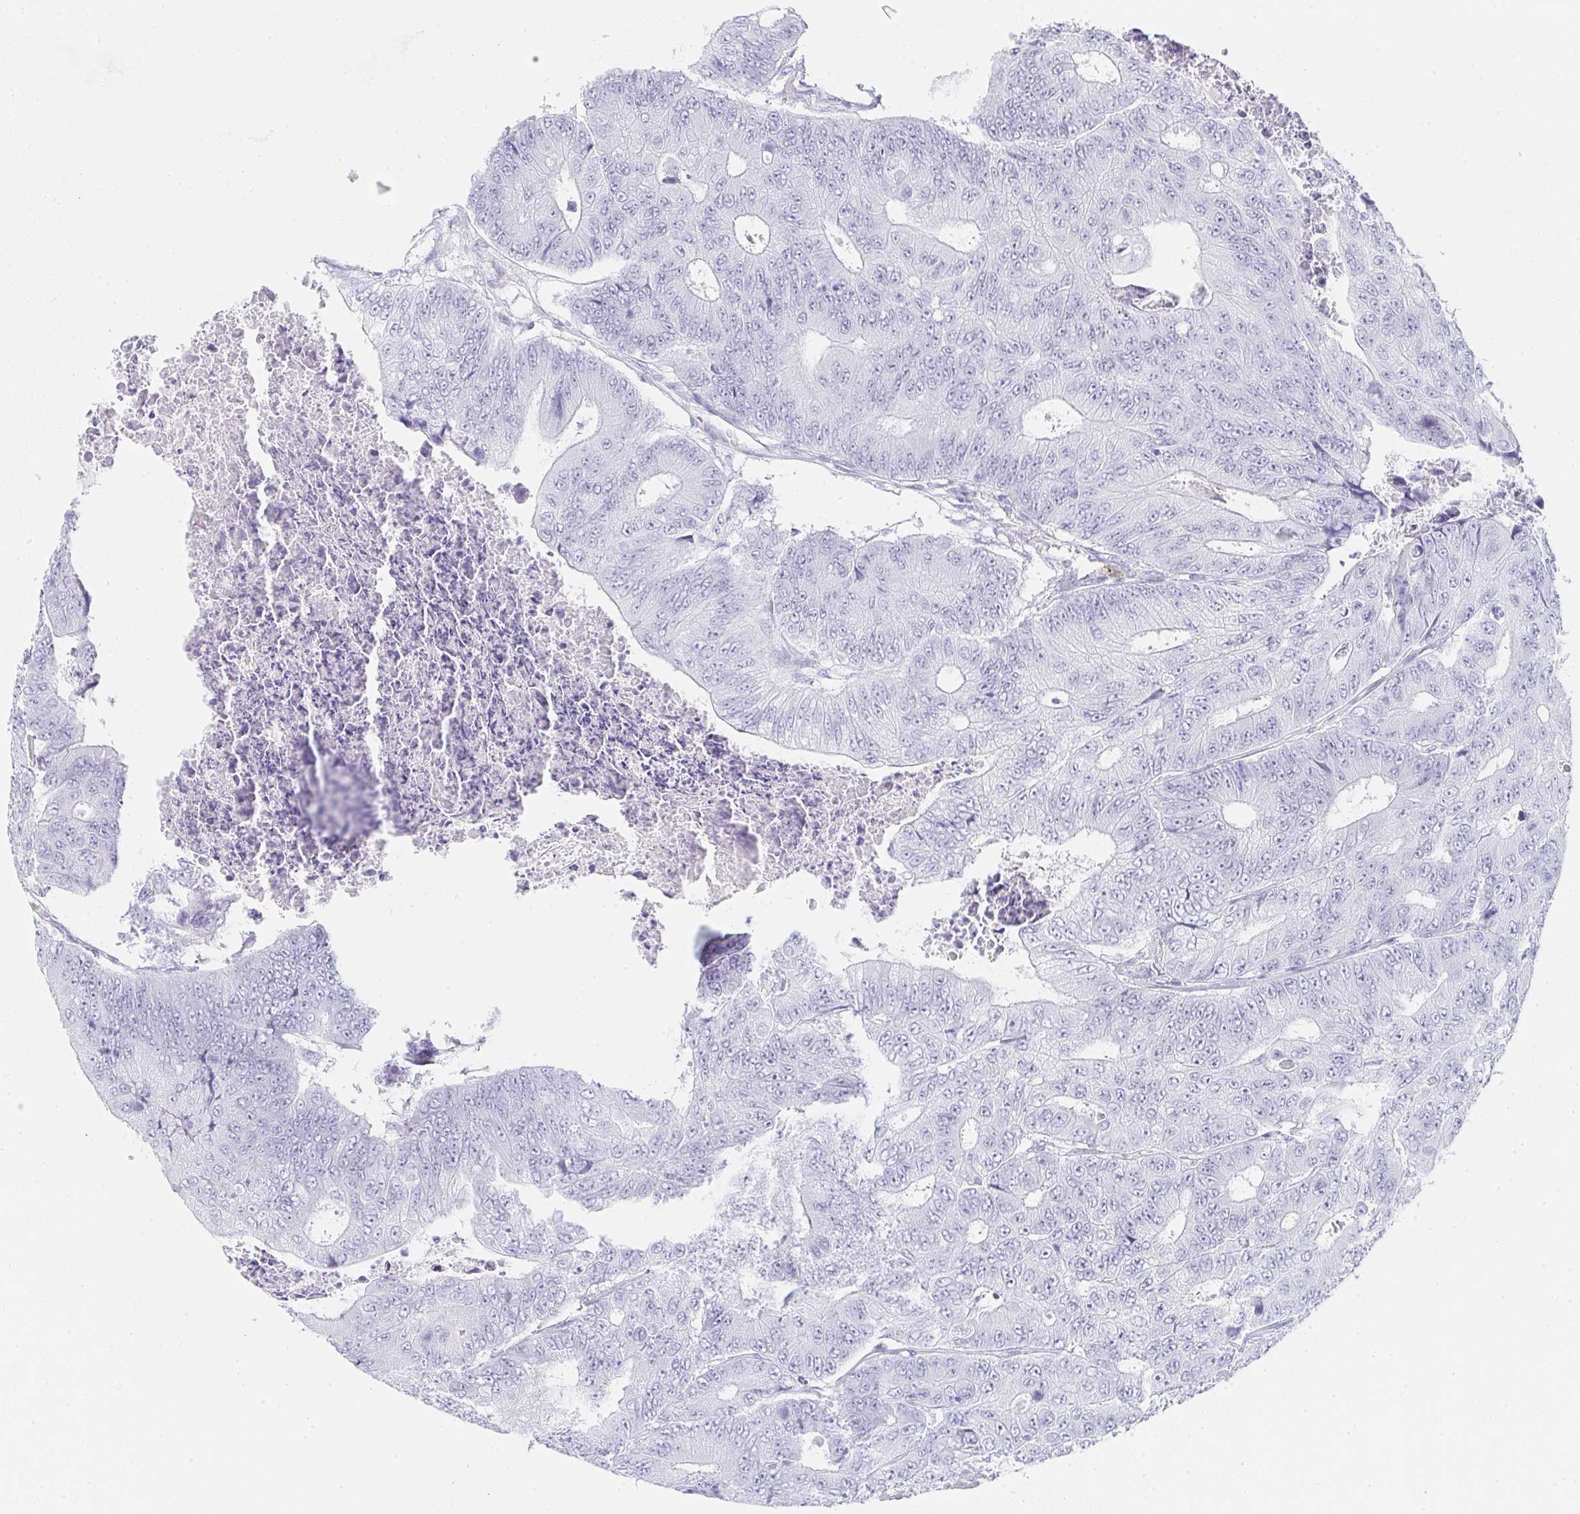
{"staining": {"intensity": "negative", "quantity": "none", "location": "none"}, "tissue": "colorectal cancer", "cell_type": "Tumor cells", "image_type": "cancer", "snomed": [{"axis": "morphology", "description": "Adenocarcinoma, NOS"}, {"axis": "topography", "description": "Colon"}], "caption": "Immunohistochemistry (IHC) micrograph of neoplastic tissue: human colorectal cancer stained with DAB (3,3'-diaminobenzidine) exhibits no significant protein staining in tumor cells. (Brightfield microscopy of DAB immunohistochemistry (IHC) at high magnification).", "gene": "PRND", "patient": {"sex": "female", "age": 48}}